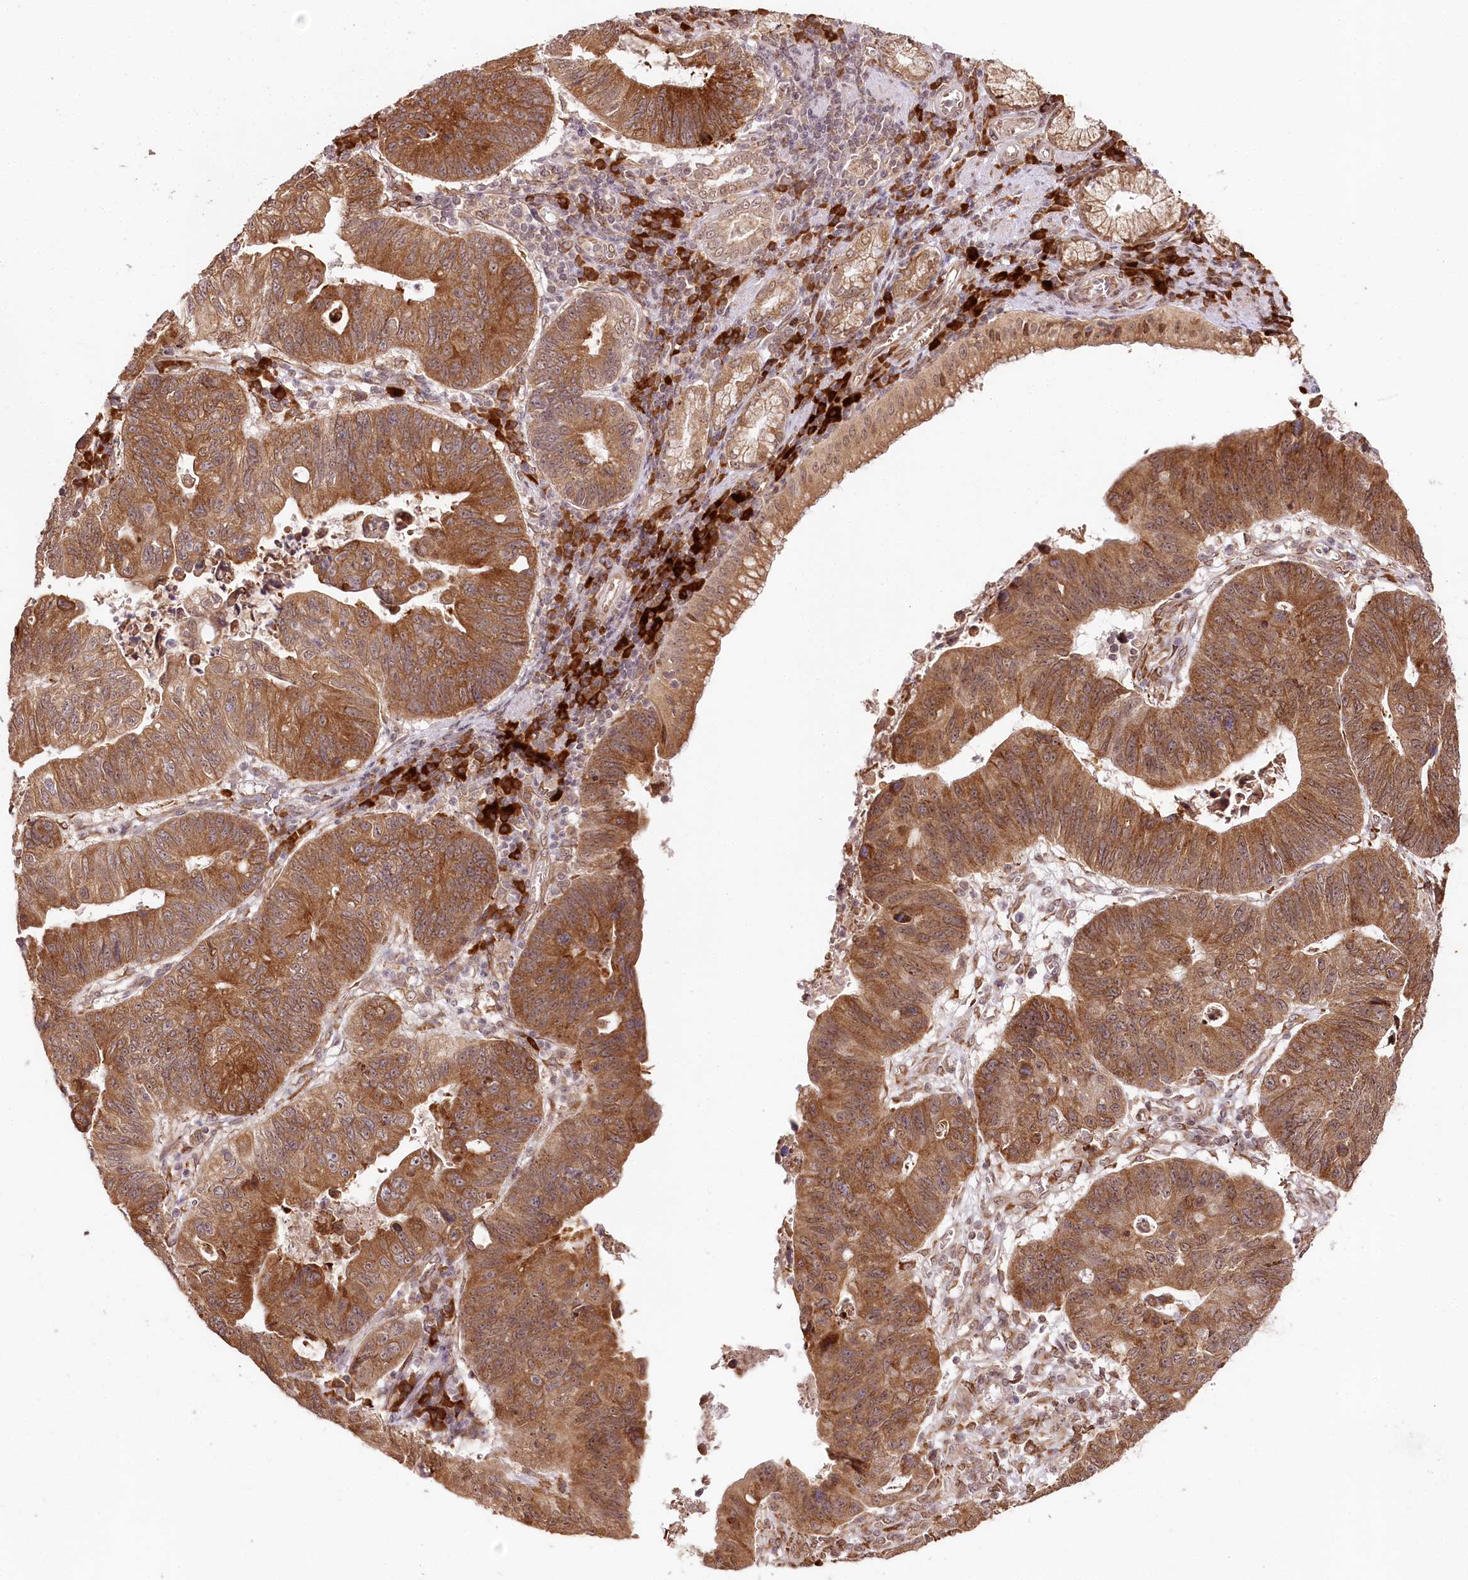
{"staining": {"intensity": "moderate", "quantity": ">75%", "location": "cytoplasmic/membranous"}, "tissue": "stomach cancer", "cell_type": "Tumor cells", "image_type": "cancer", "snomed": [{"axis": "morphology", "description": "Adenocarcinoma, NOS"}, {"axis": "topography", "description": "Stomach"}], "caption": "Protein analysis of stomach cancer (adenocarcinoma) tissue shows moderate cytoplasmic/membranous staining in approximately >75% of tumor cells. (IHC, brightfield microscopy, high magnification).", "gene": "ENSG00000144785", "patient": {"sex": "male", "age": 59}}